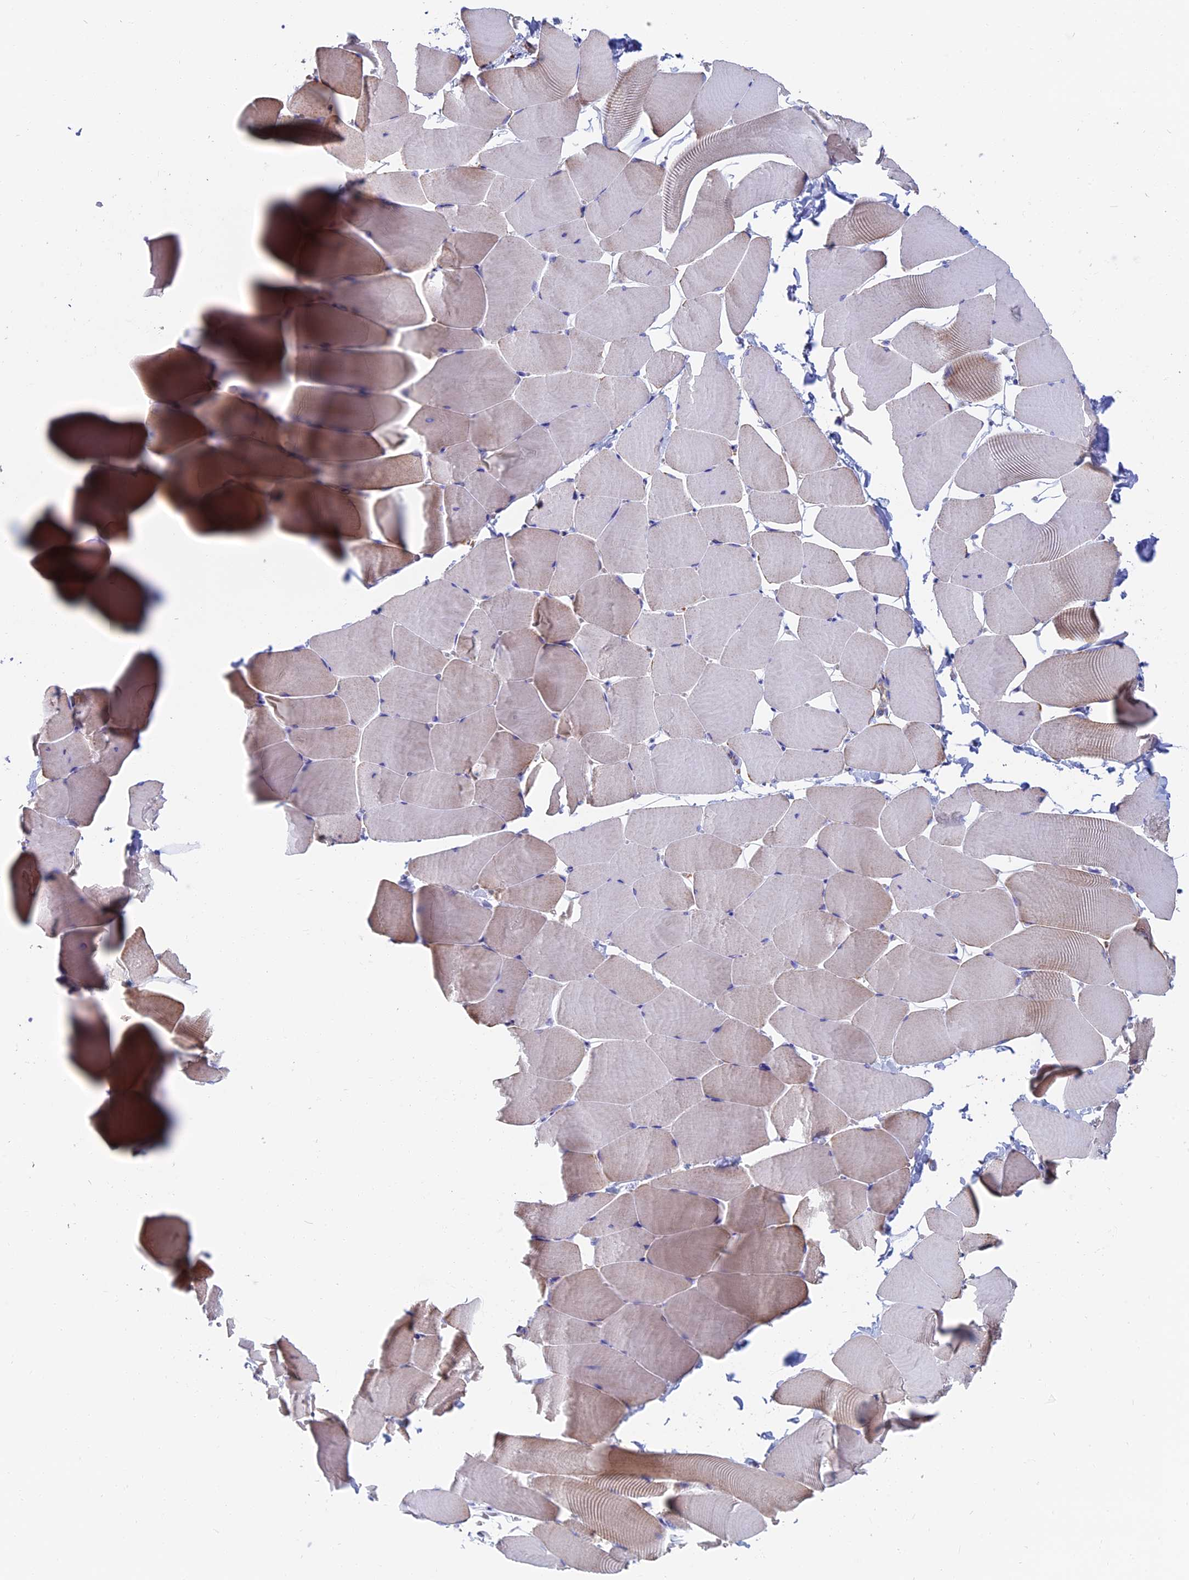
{"staining": {"intensity": "negative", "quantity": "none", "location": "none"}, "tissue": "skeletal muscle", "cell_type": "Myocytes", "image_type": "normal", "snomed": [{"axis": "morphology", "description": "Normal tissue, NOS"}, {"axis": "topography", "description": "Skeletal muscle"}], "caption": "This is an immunohistochemistry (IHC) histopathology image of benign skeletal muscle. There is no positivity in myocytes.", "gene": "HSD17B8", "patient": {"sex": "male", "age": 25}}